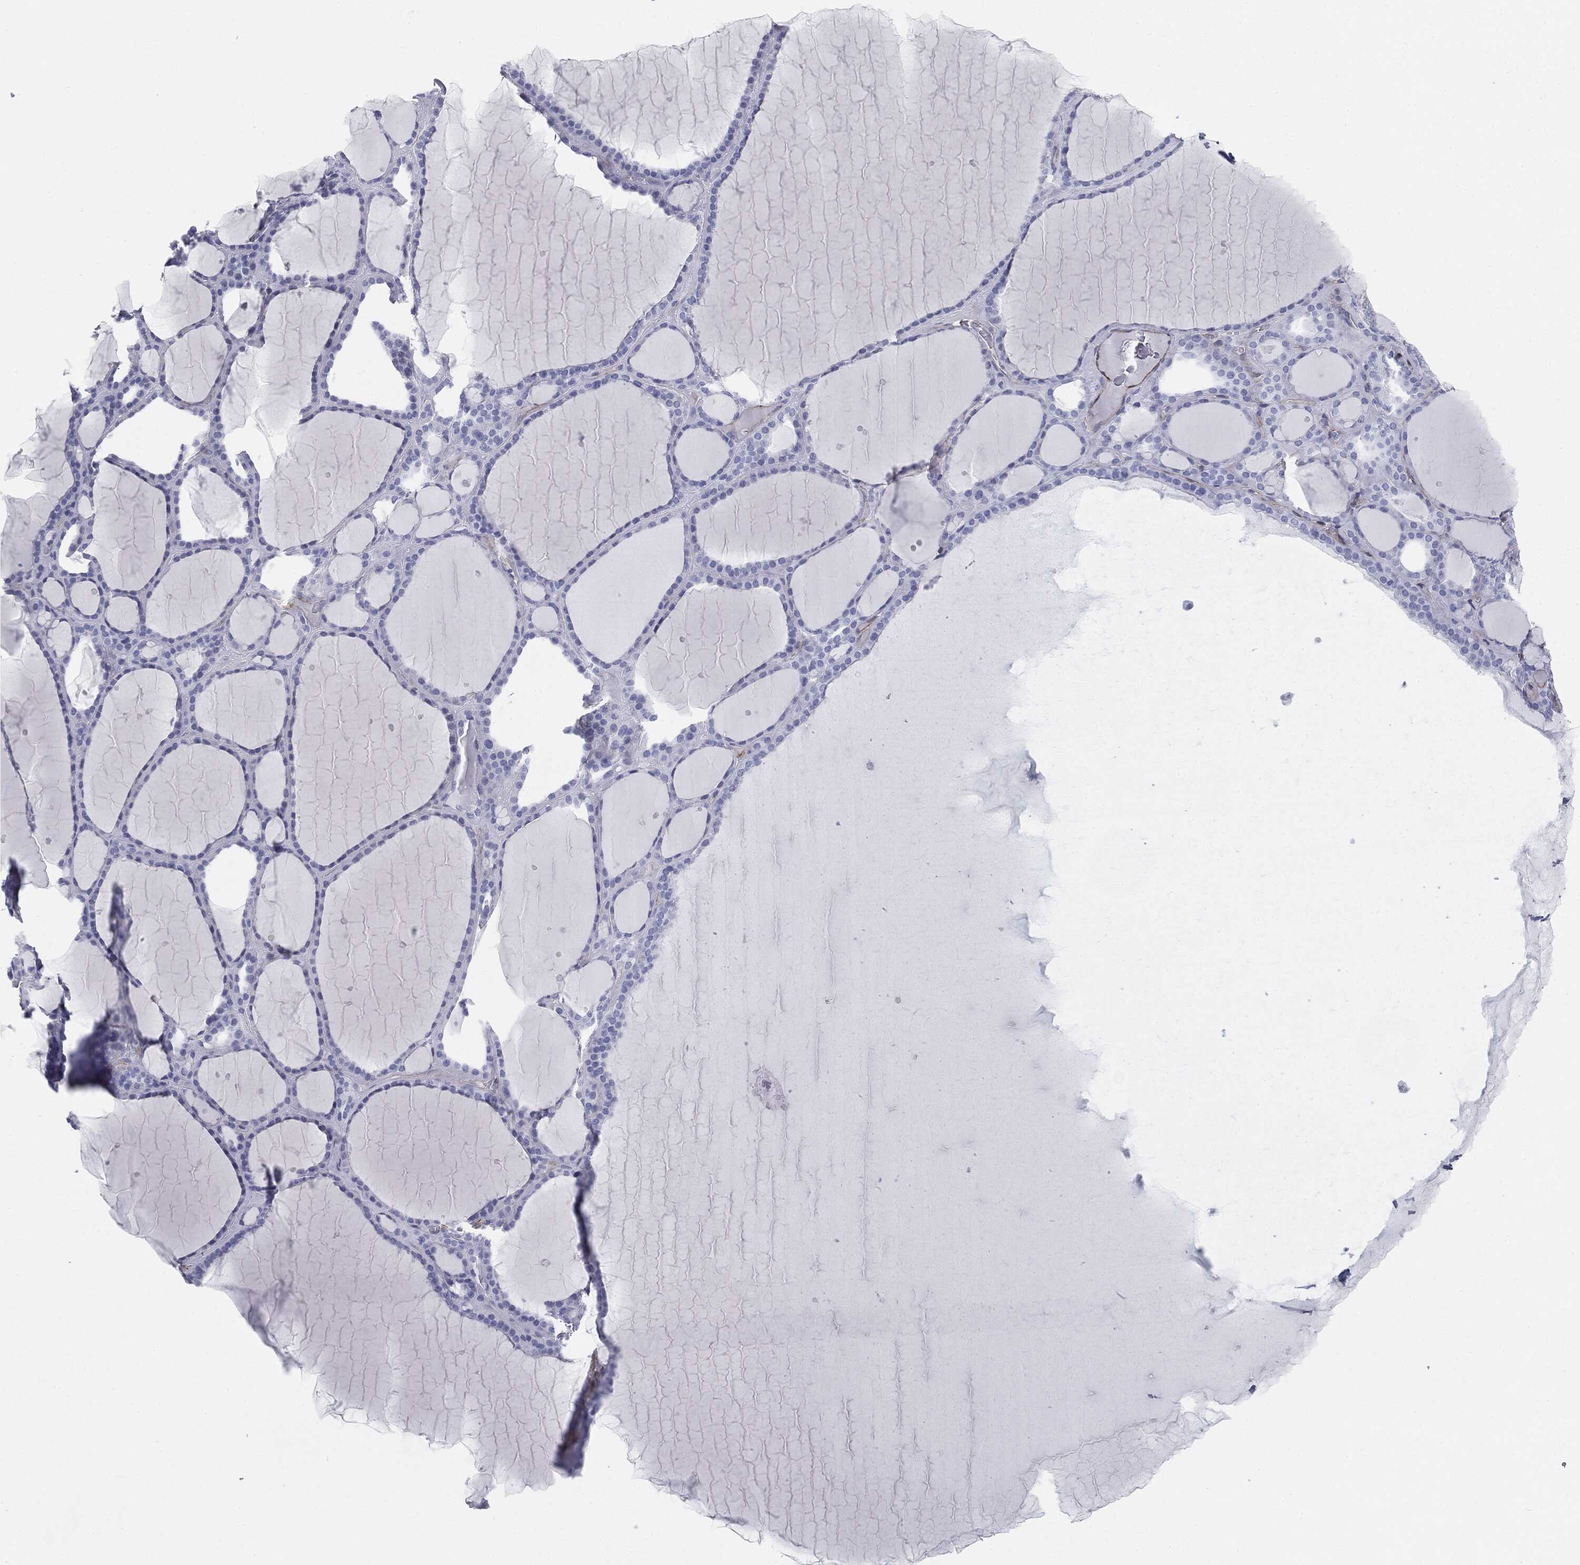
{"staining": {"intensity": "negative", "quantity": "none", "location": "none"}, "tissue": "thyroid gland", "cell_type": "Glandular cells", "image_type": "normal", "snomed": [{"axis": "morphology", "description": "Normal tissue, NOS"}, {"axis": "topography", "description": "Thyroid gland"}], "caption": "Thyroid gland stained for a protein using IHC displays no positivity glandular cells.", "gene": "MUC5AC", "patient": {"sex": "male", "age": 63}}